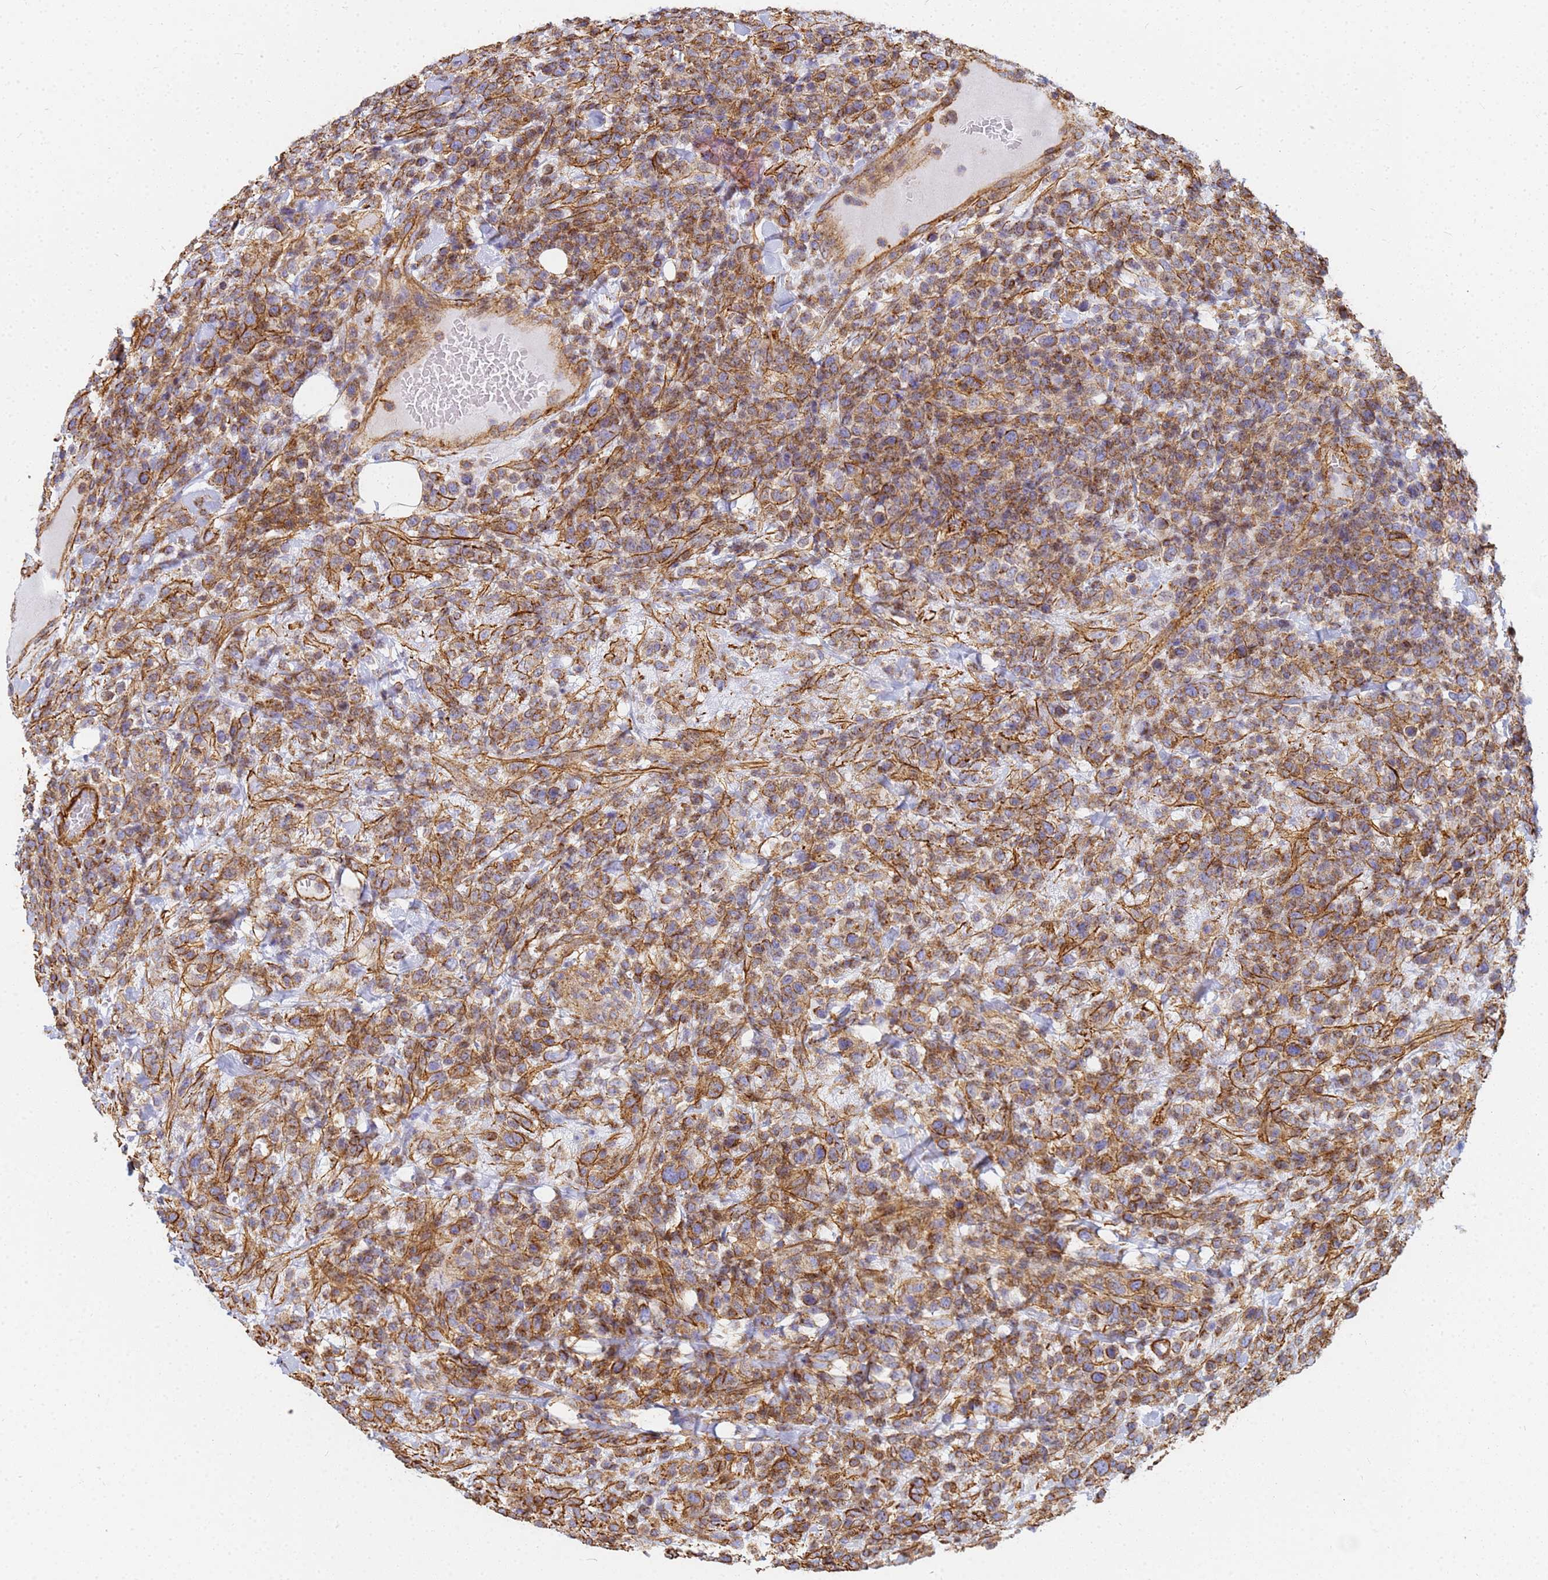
{"staining": {"intensity": "moderate", "quantity": ">75%", "location": "cytoplasmic/membranous"}, "tissue": "lymphoma", "cell_type": "Tumor cells", "image_type": "cancer", "snomed": [{"axis": "morphology", "description": "Malignant lymphoma, non-Hodgkin's type, High grade"}, {"axis": "topography", "description": "Colon"}], "caption": "The image displays a brown stain indicating the presence of a protein in the cytoplasmic/membranous of tumor cells in lymphoma. Nuclei are stained in blue.", "gene": "TPM1", "patient": {"sex": "female", "age": 53}}